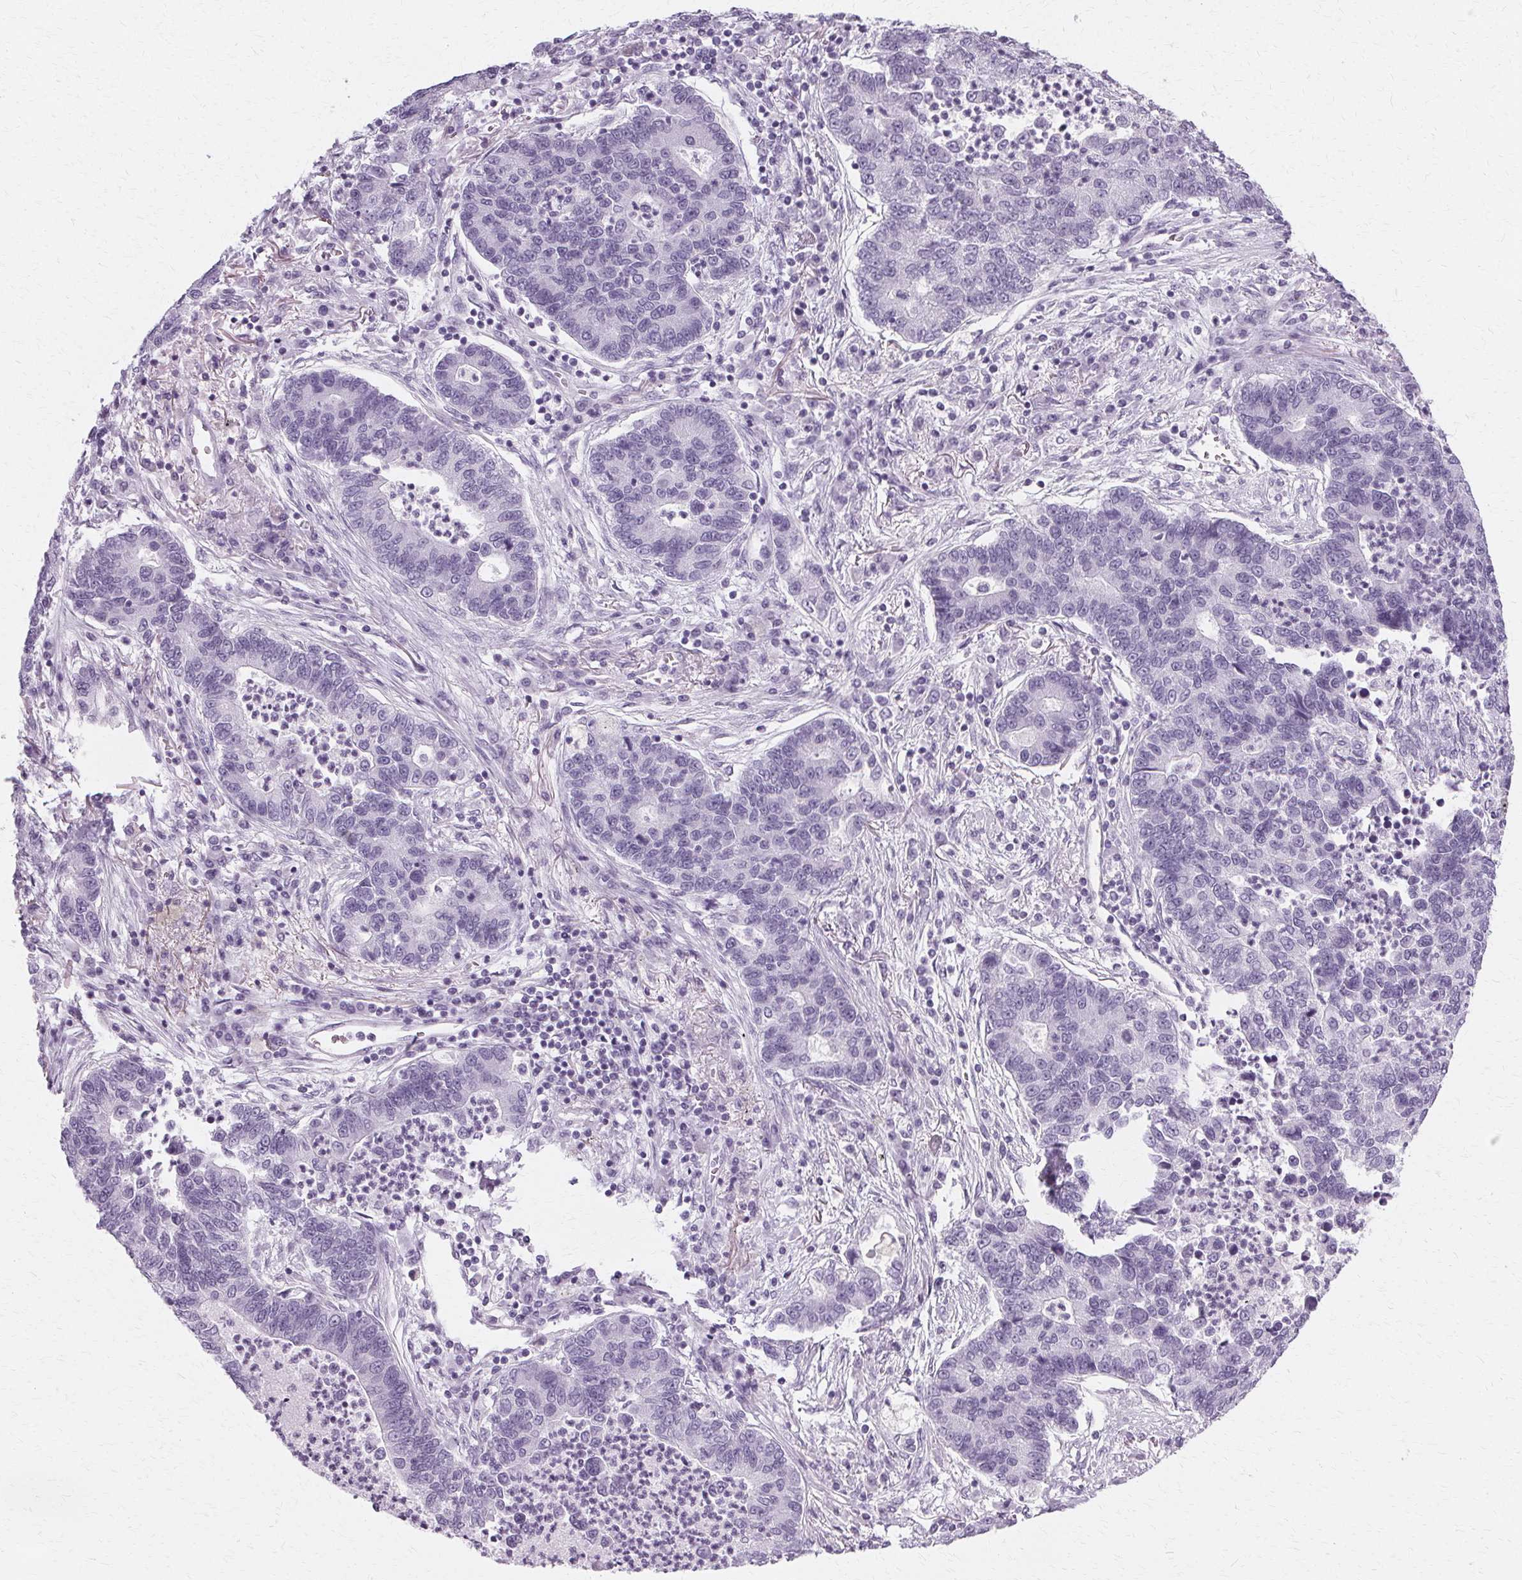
{"staining": {"intensity": "negative", "quantity": "none", "location": "none"}, "tissue": "lung cancer", "cell_type": "Tumor cells", "image_type": "cancer", "snomed": [{"axis": "morphology", "description": "Adenocarcinoma, NOS"}, {"axis": "topography", "description": "Lung"}], "caption": "Tumor cells show no significant protein expression in lung cancer (adenocarcinoma).", "gene": "KRT6C", "patient": {"sex": "female", "age": 57}}